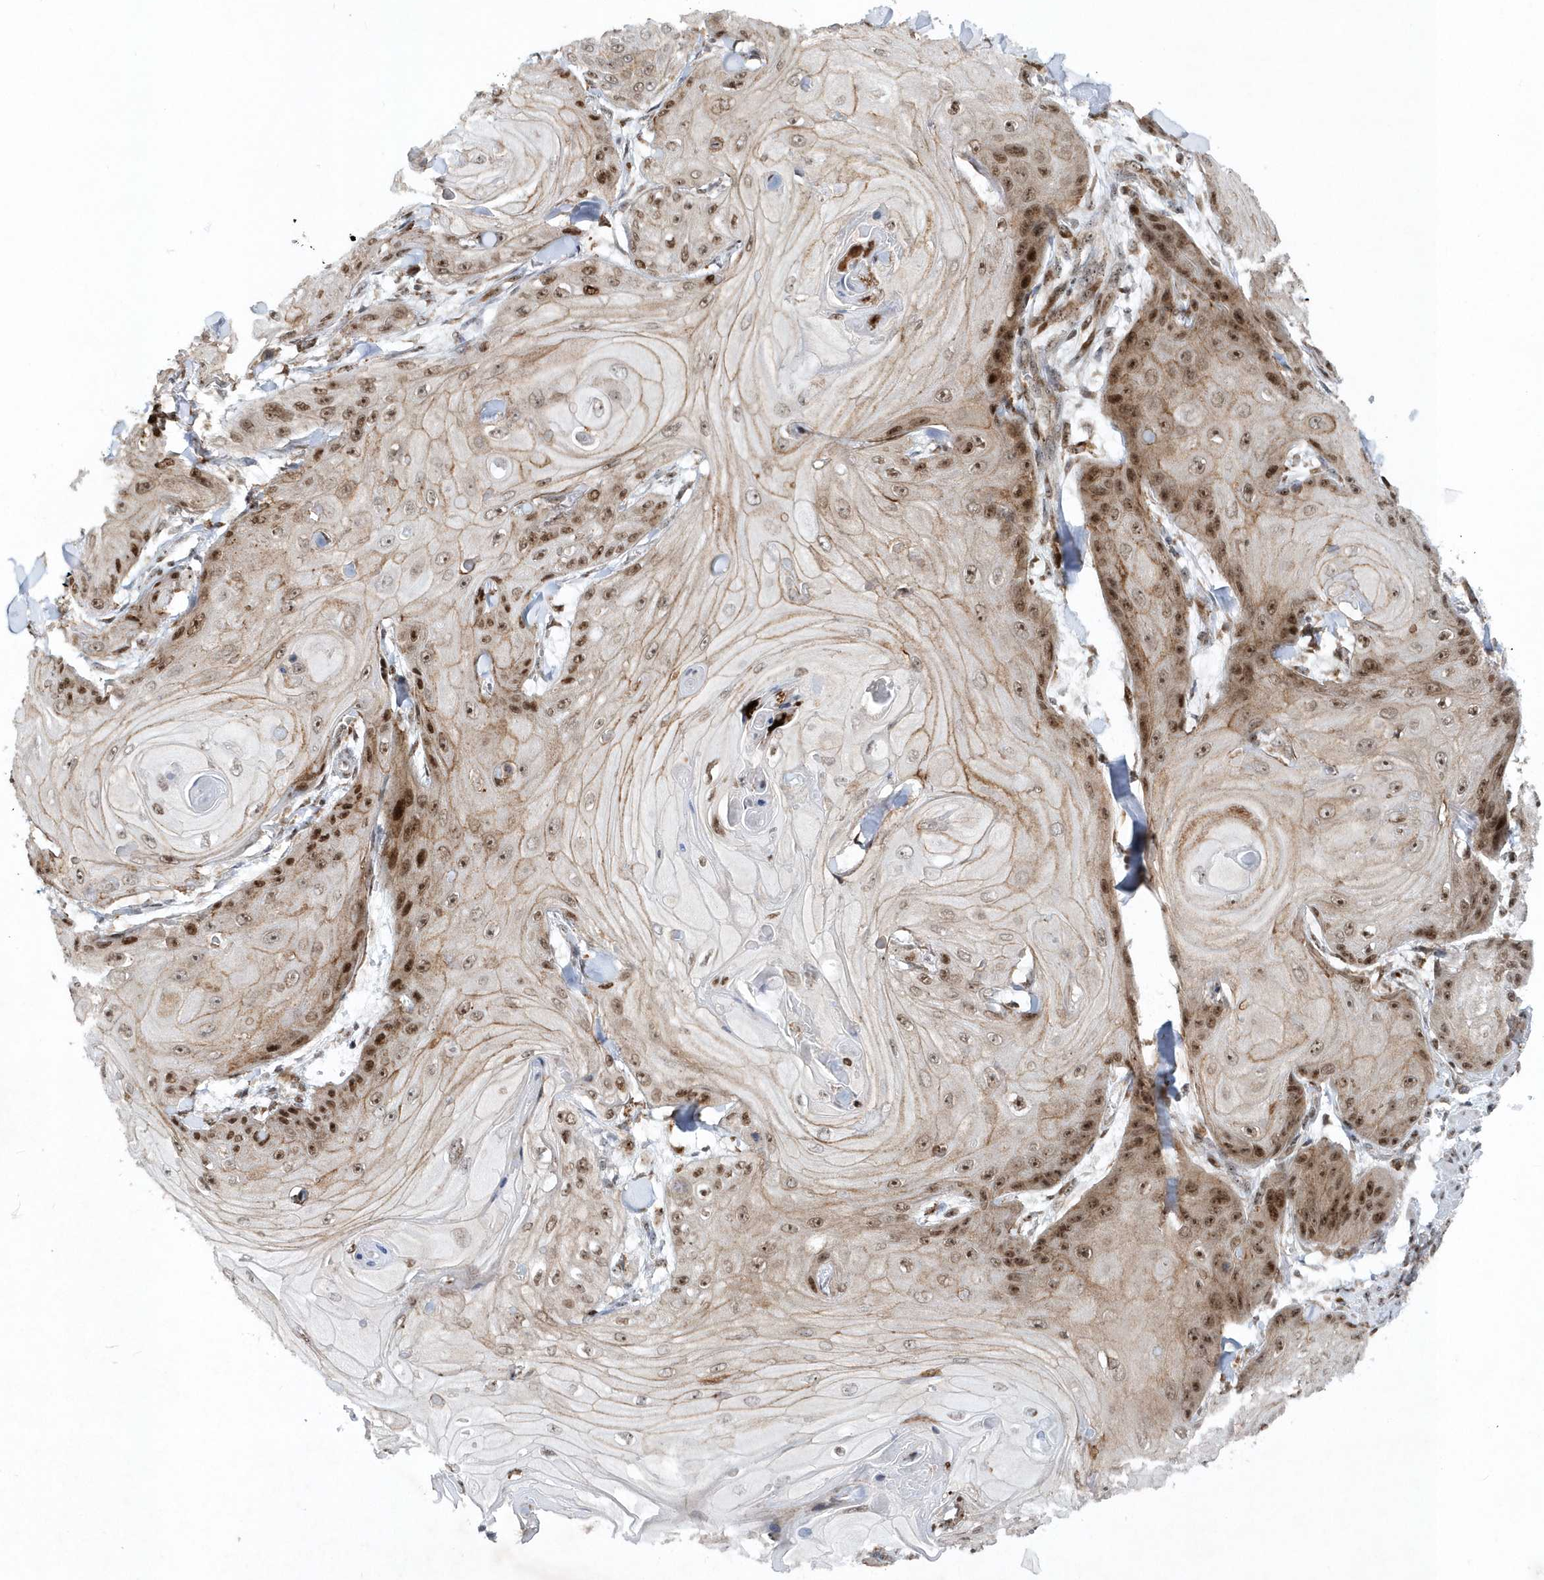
{"staining": {"intensity": "strong", "quantity": "25%-75%", "location": "cytoplasmic/membranous,nuclear"}, "tissue": "skin cancer", "cell_type": "Tumor cells", "image_type": "cancer", "snomed": [{"axis": "morphology", "description": "Squamous cell carcinoma, NOS"}, {"axis": "topography", "description": "Skin"}], "caption": "An immunohistochemistry (IHC) image of tumor tissue is shown. Protein staining in brown highlights strong cytoplasmic/membranous and nuclear positivity in skin cancer within tumor cells.", "gene": "SOWAHB", "patient": {"sex": "male", "age": 74}}